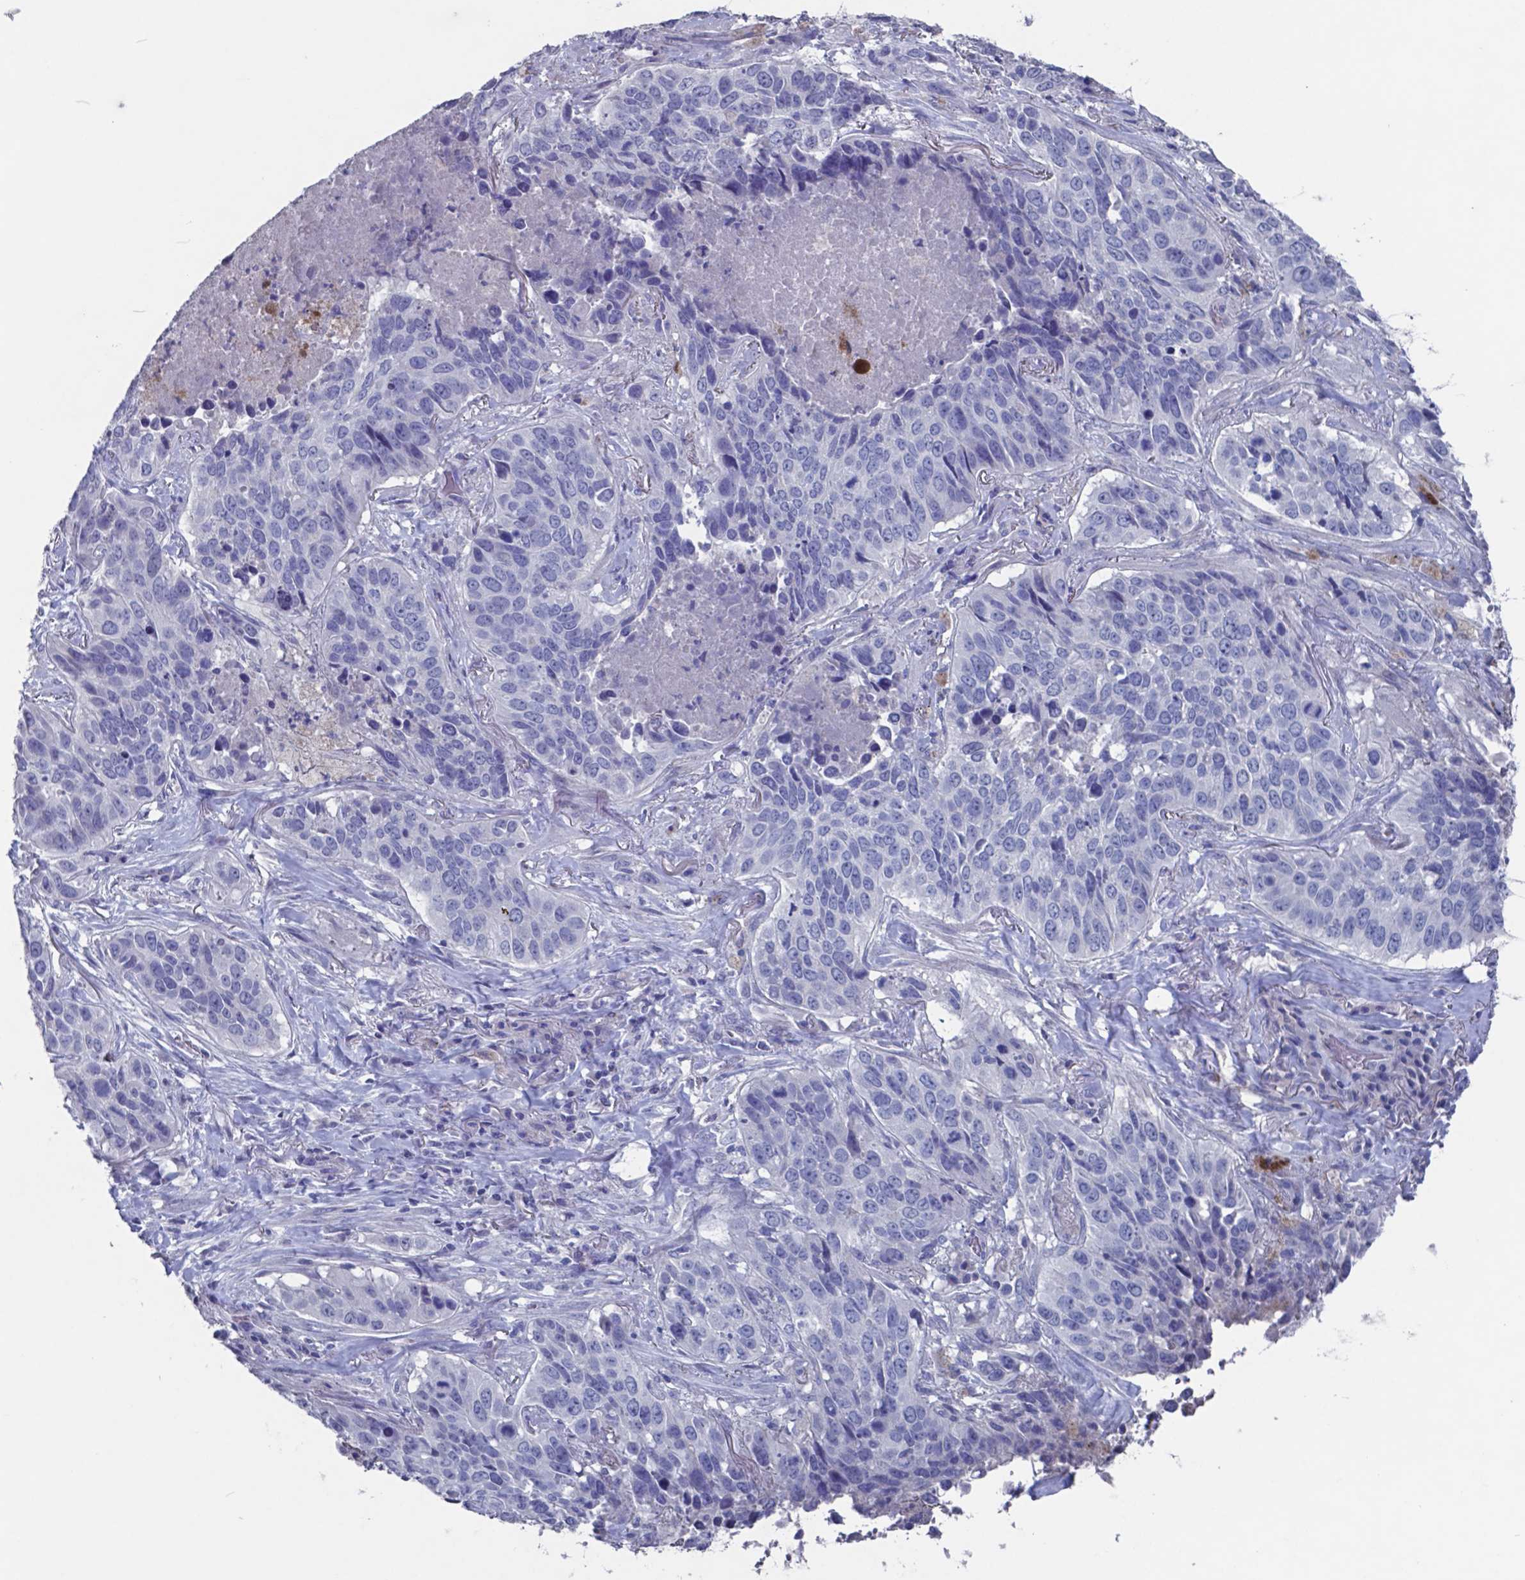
{"staining": {"intensity": "negative", "quantity": "none", "location": "none"}, "tissue": "lung cancer", "cell_type": "Tumor cells", "image_type": "cancer", "snomed": [{"axis": "morphology", "description": "Normal tissue, NOS"}, {"axis": "morphology", "description": "Squamous cell carcinoma, NOS"}, {"axis": "topography", "description": "Bronchus"}, {"axis": "topography", "description": "Lung"}], "caption": "This micrograph is of squamous cell carcinoma (lung) stained with IHC to label a protein in brown with the nuclei are counter-stained blue. There is no staining in tumor cells. Nuclei are stained in blue.", "gene": "TTR", "patient": {"sex": "male", "age": 64}}